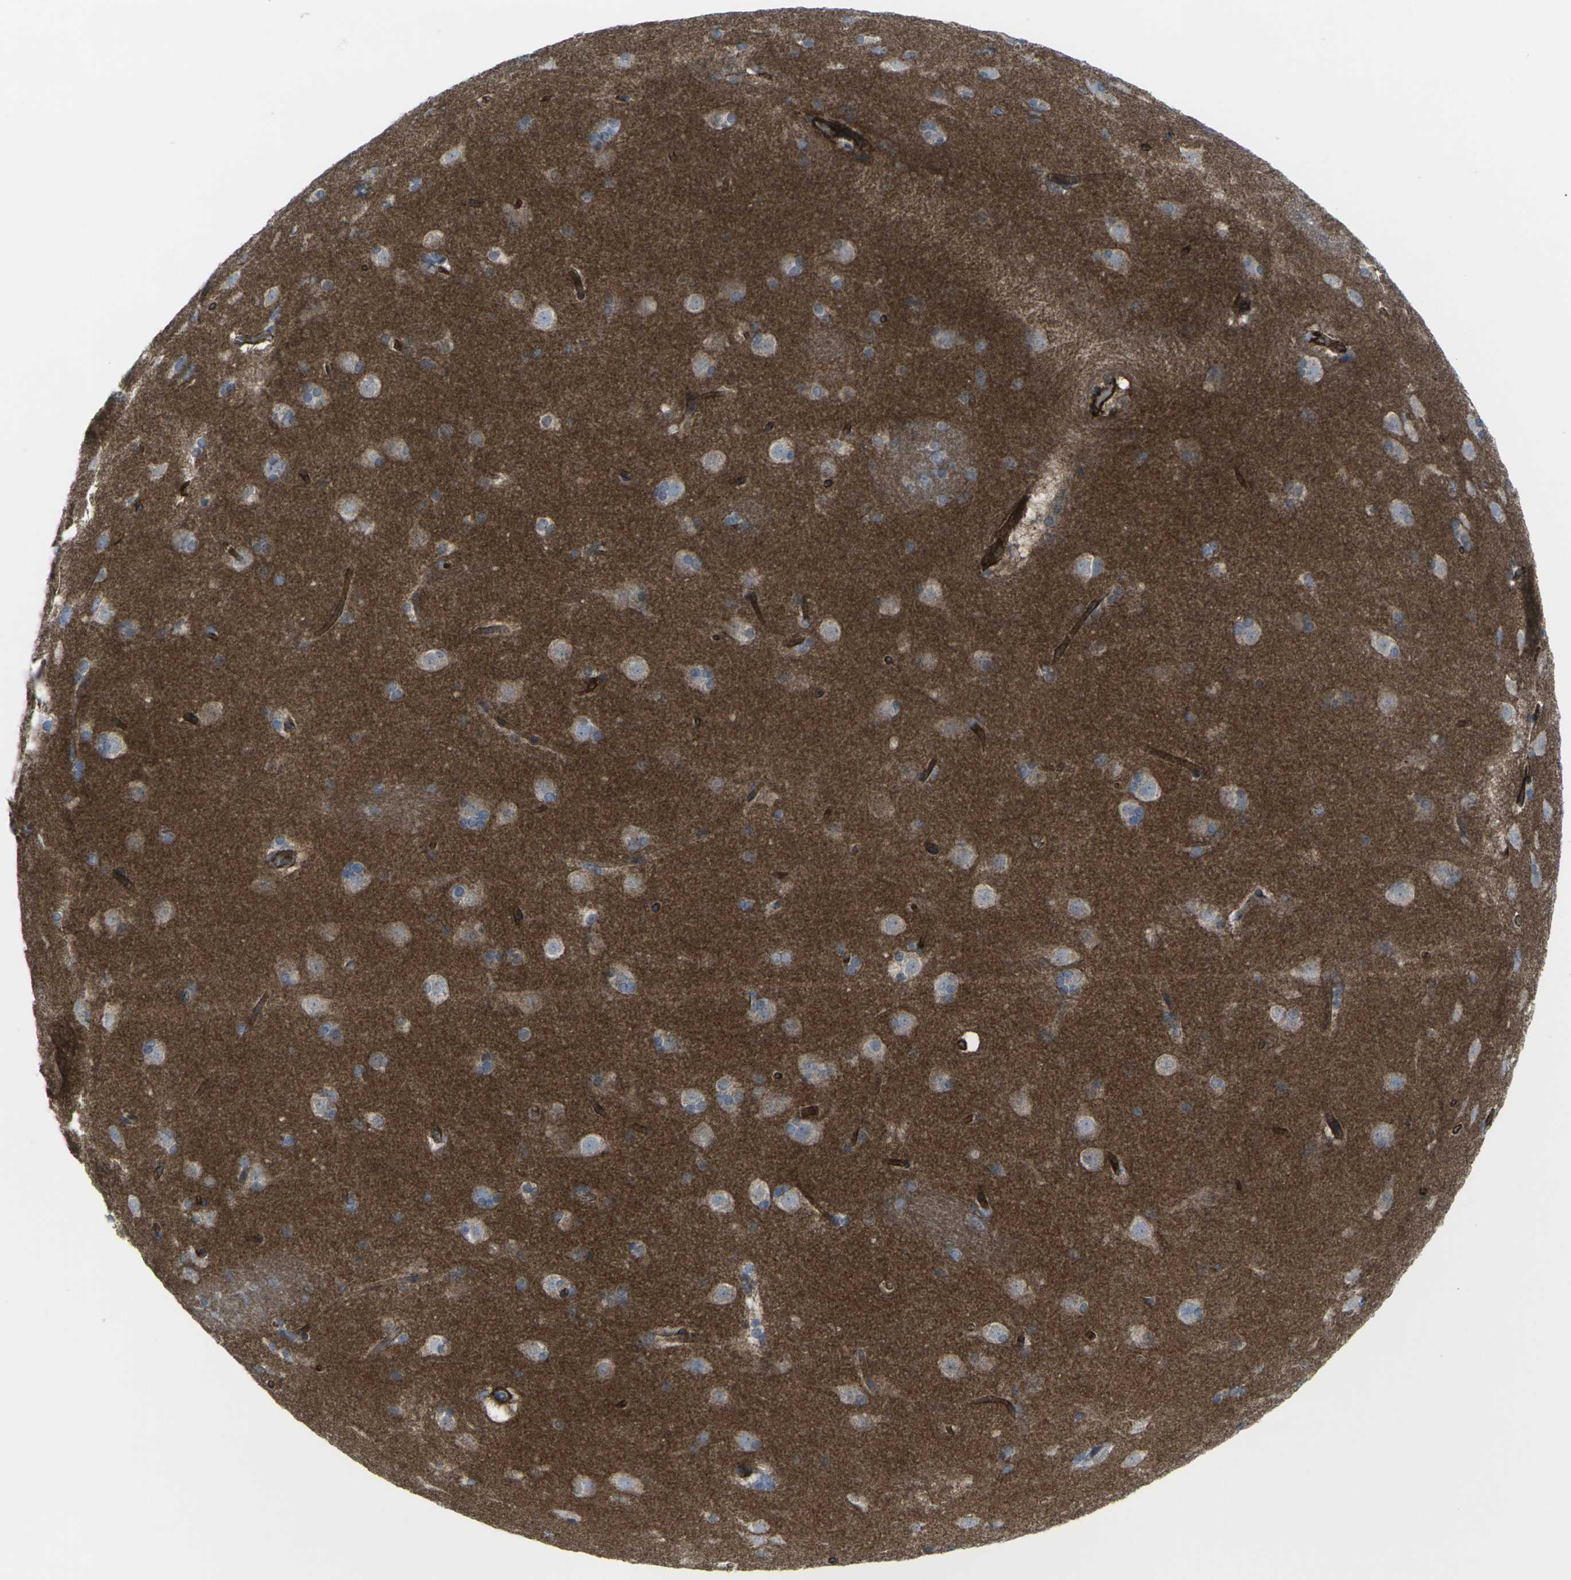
{"staining": {"intensity": "negative", "quantity": "none", "location": "none"}, "tissue": "caudate", "cell_type": "Glial cells", "image_type": "normal", "snomed": [{"axis": "morphology", "description": "Normal tissue, NOS"}, {"axis": "topography", "description": "Lateral ventricle wall"}], "caption": "Glial cells show no significant protein staining in benign caudate. Brightfield microscopy of IHC stained with DAB (brown) and hematoxylin (blue), captured at high magnification.", "gene": "CDH11", "patient": {"sex": "female", "age": 19}}